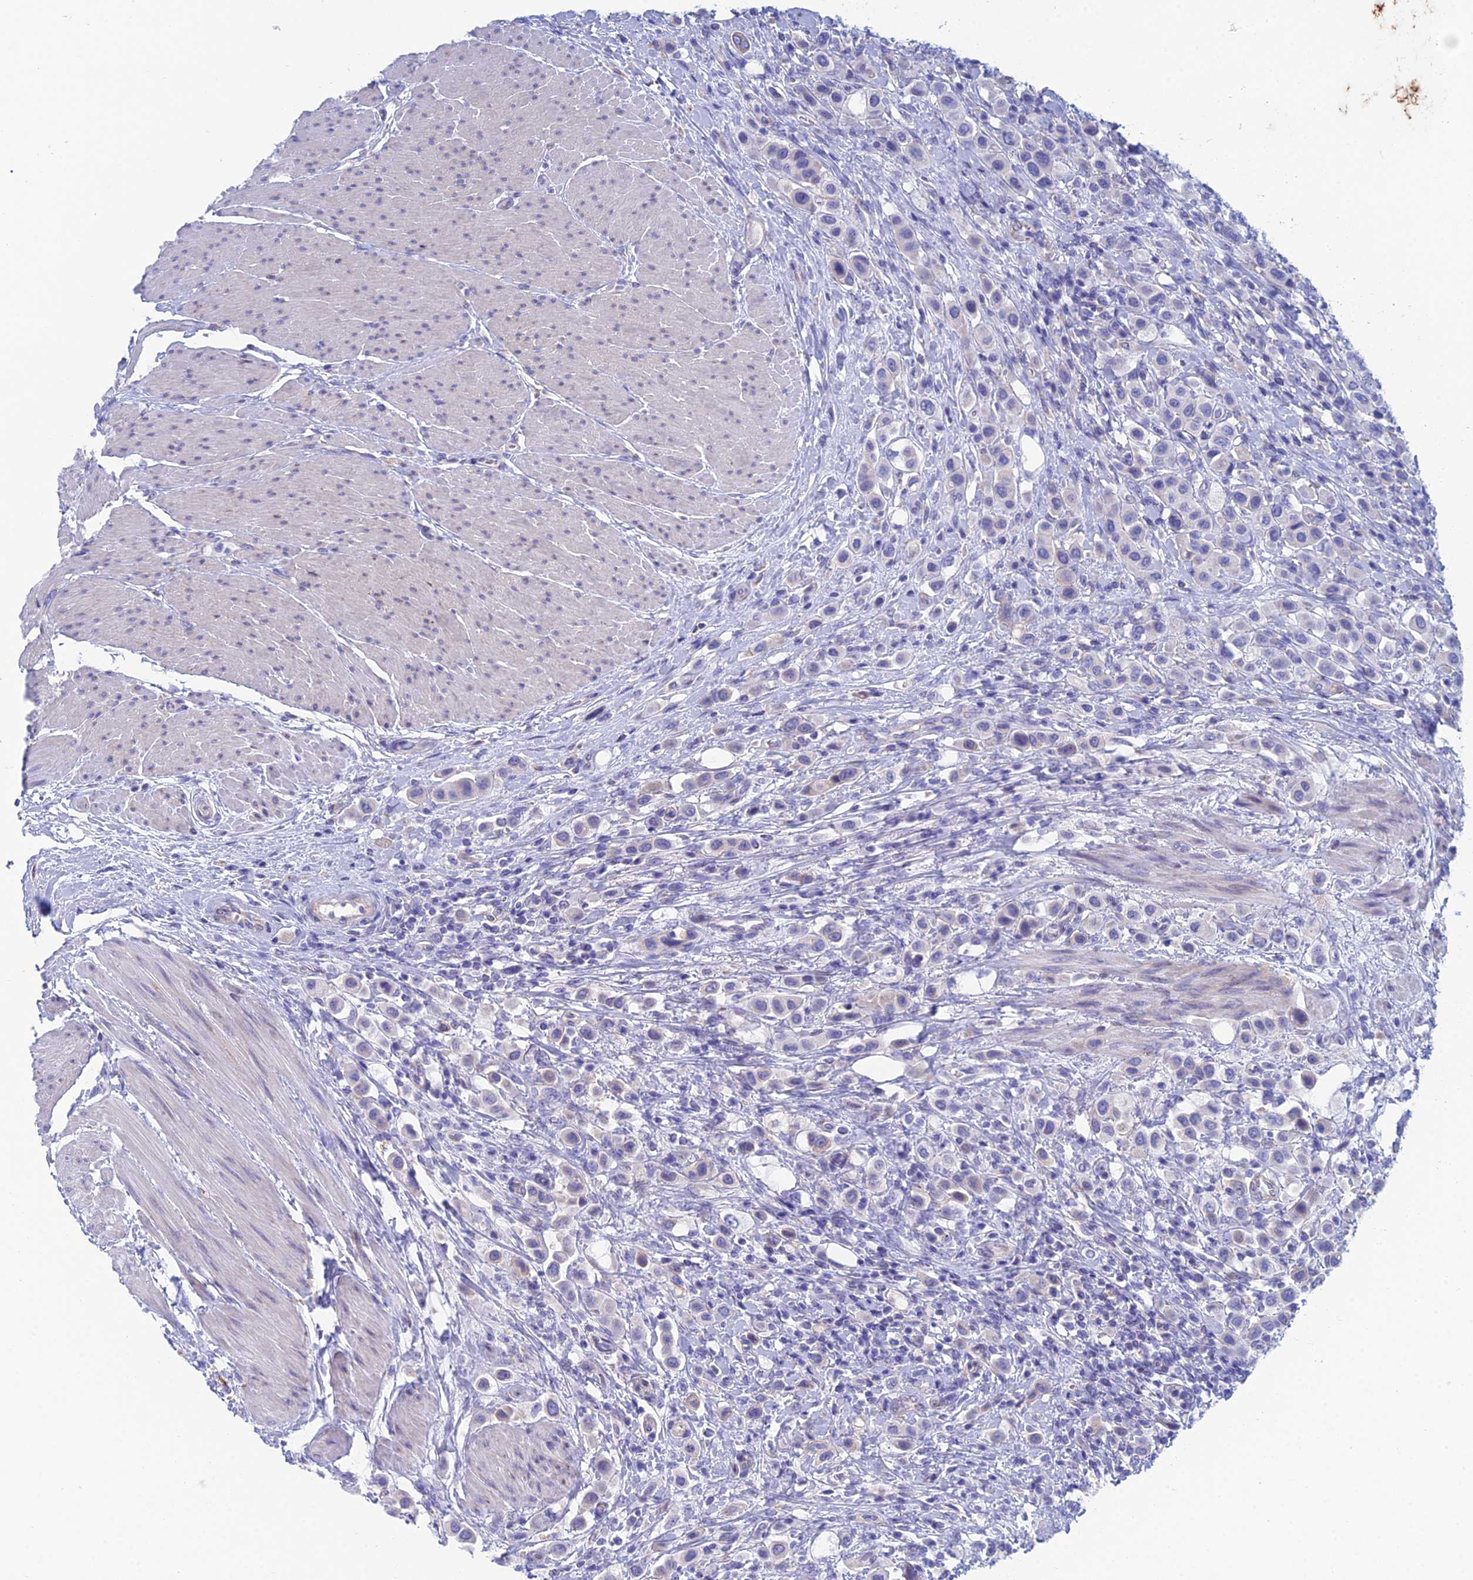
{"staining": {"intensity": "negative", "quantity": "none", "location": "none"}, "tissue": "urothelial cancer", "cell_type": "Tumor cells", "image_type": "cancer", "snomed": [{"axis": "morphology", "description": "Urothelial carcinoma, High grade"}, {"axis": "topography", "description": "Urinary bladder"}], "caption": "A histopathology image of urothelial cancer stained for a protein demonstrates no brown staining in tumor cells.", "gene": "CFAP210", "patient": {"sex": "male", "age": 50}}